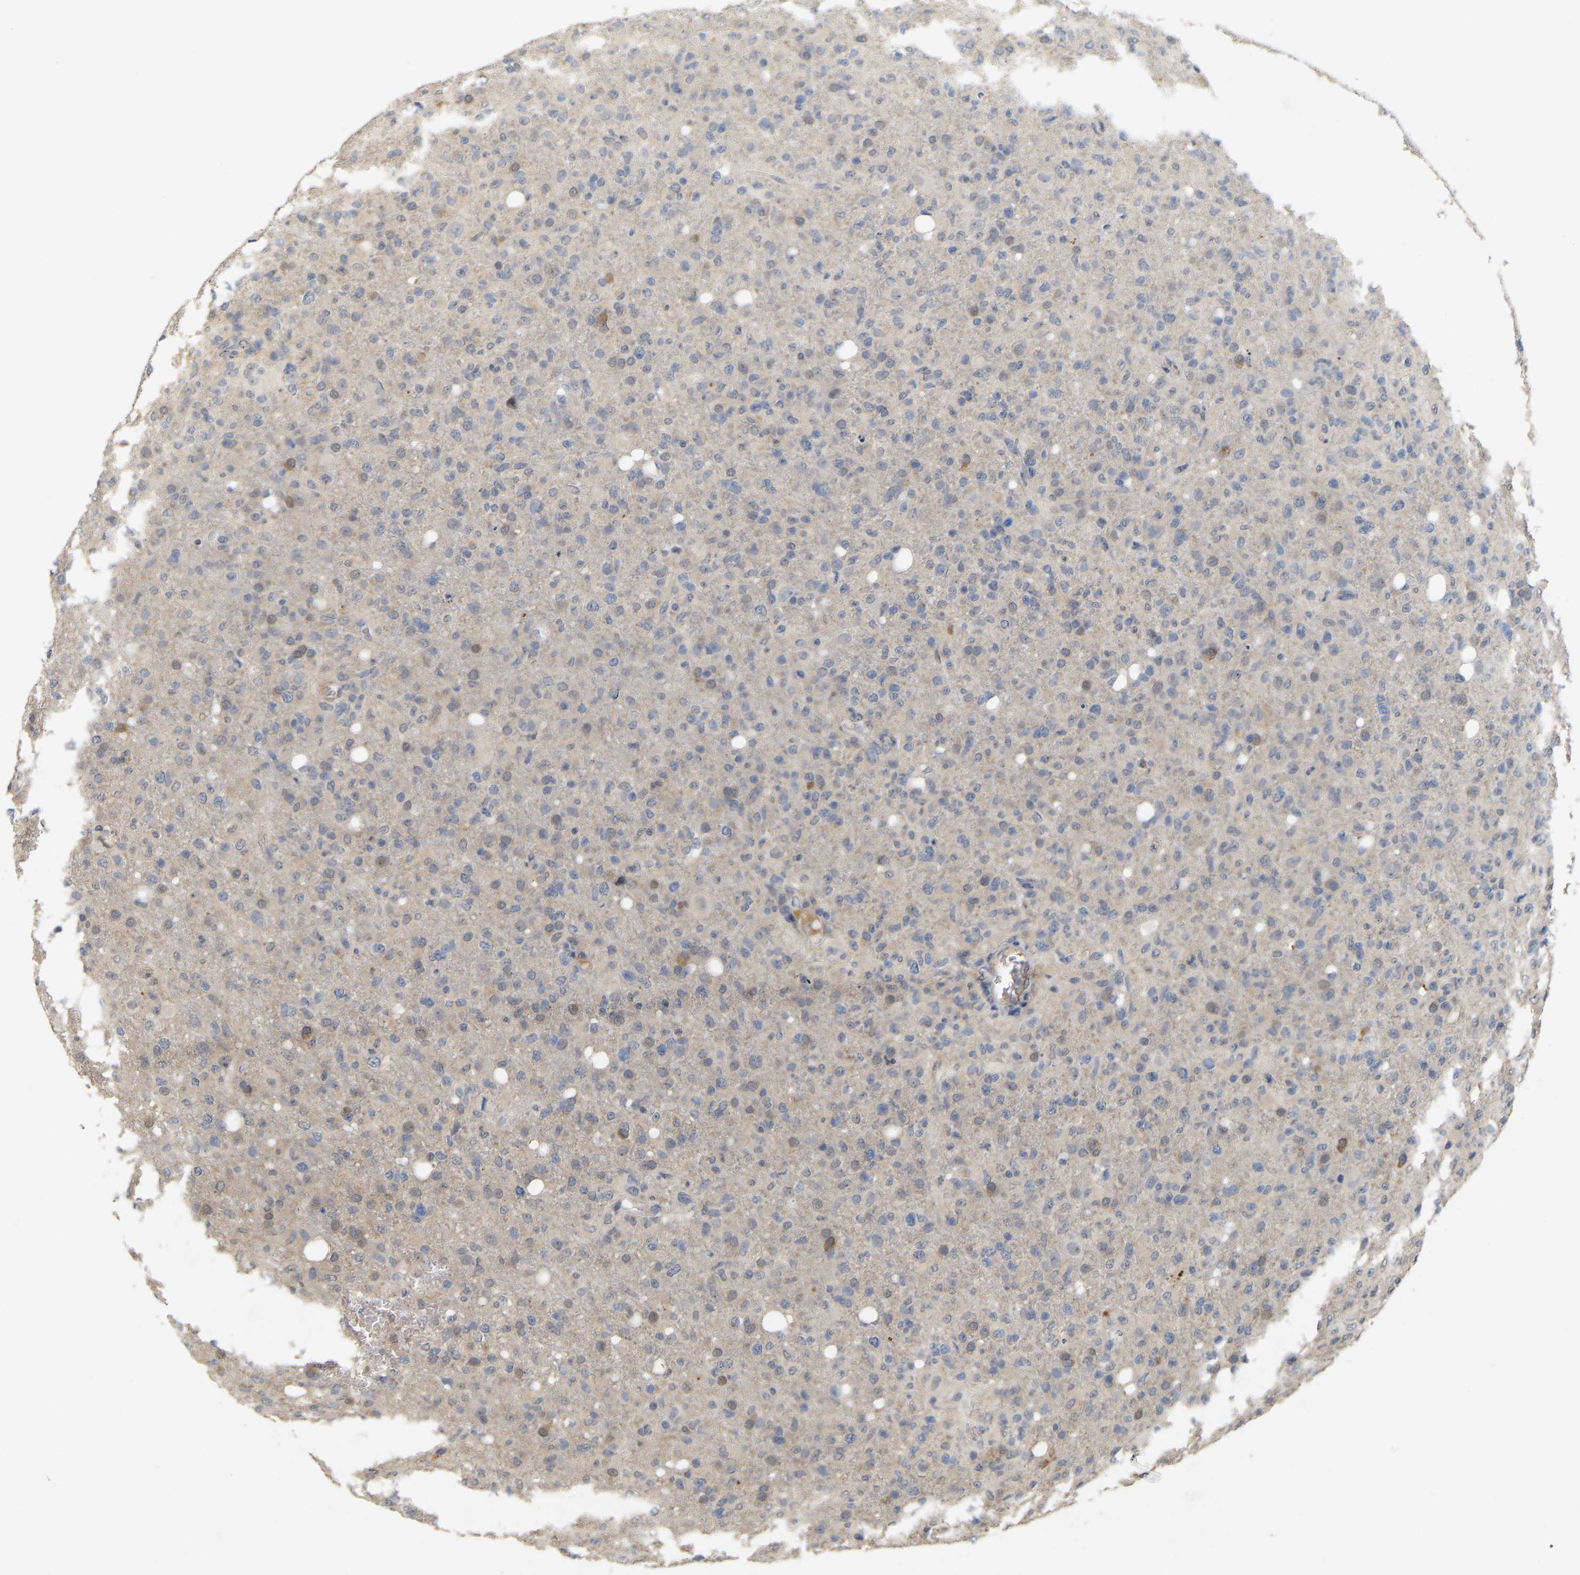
{"staining": {"intensity": "weak", "quantity": "<25%", "location": "cytoplasmic/membranous,nuclear"}, "tissue": "glioma", "cell_type": "Tumor cells", "image_type": "cancer", "snomed": [{"axis": "morphology", "description": "Glioma, malignant, High grade"}, {"axis": "topography", "description": "Brain"}], "caption": "This is an immunohistochemistry (IHC) micrograph of human glioma. There is no positivity in tumor cells.", "gene": "RUVBL1", "patient": {"sex": "female", "age": 57}}